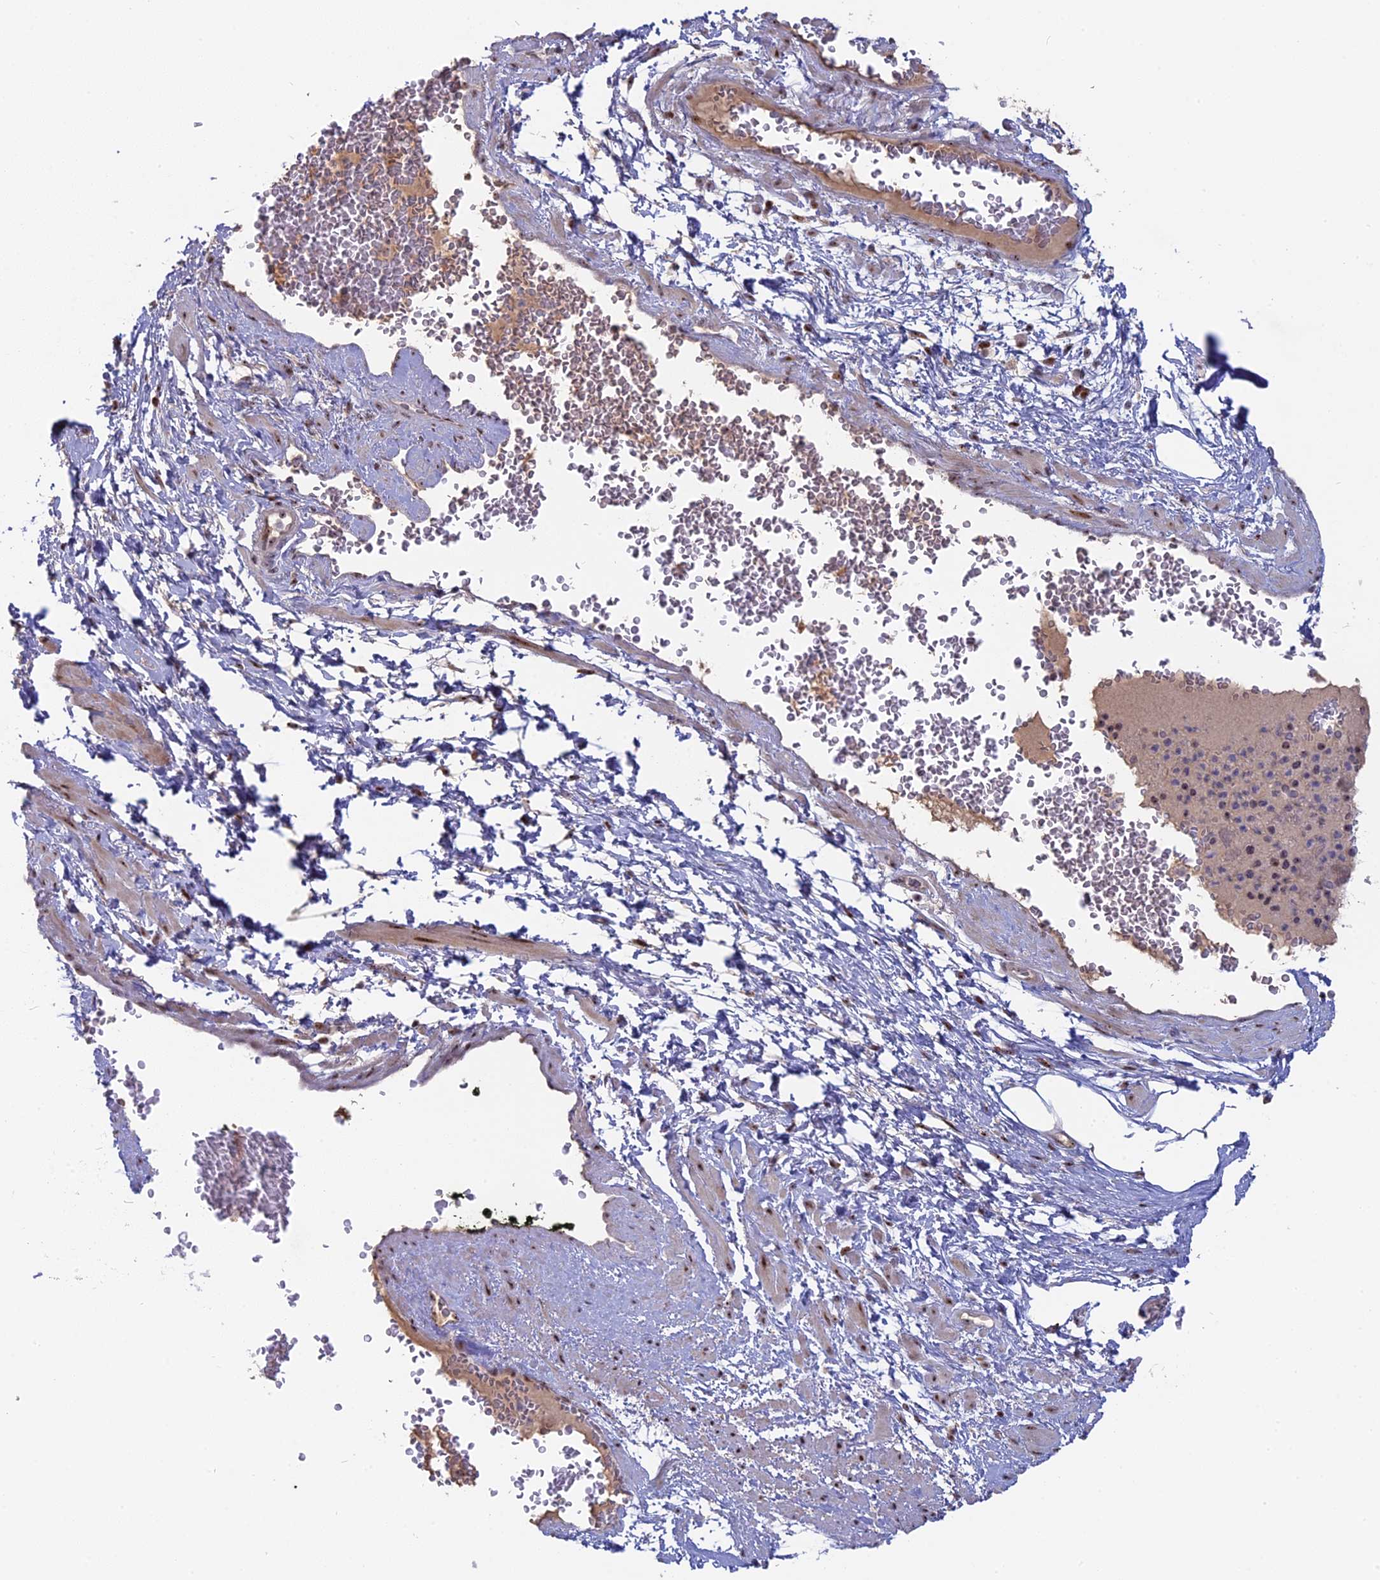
{"staining": {"intensity": "negative", "quantity": "none", "location": "none"}, "tissue": "adipose tissue", "cell_type": "Adipocytes", "image_type": "normal", "snomed": [{"axis": "morphology", "description": "Normal tissue, NOS"}, {"axis": "morphology", "description": "Adenocarcinoma, Low grade"}, {"axis": "topography", "description": "Prostate"}, {"axis": "topography", "description": "Peripheral nerve tissue"}], "caption": "This photomicrograph is of normal adipose tissue stained with immunohistochemistry to label a protein in brown with the nuclei are counter-stained blue. There is no positivity in adipocytes. (DAB IHC with hematoxylin counter stain).", "gene": "FAM131A", "patient": {"sex": "male", "age": 63}}